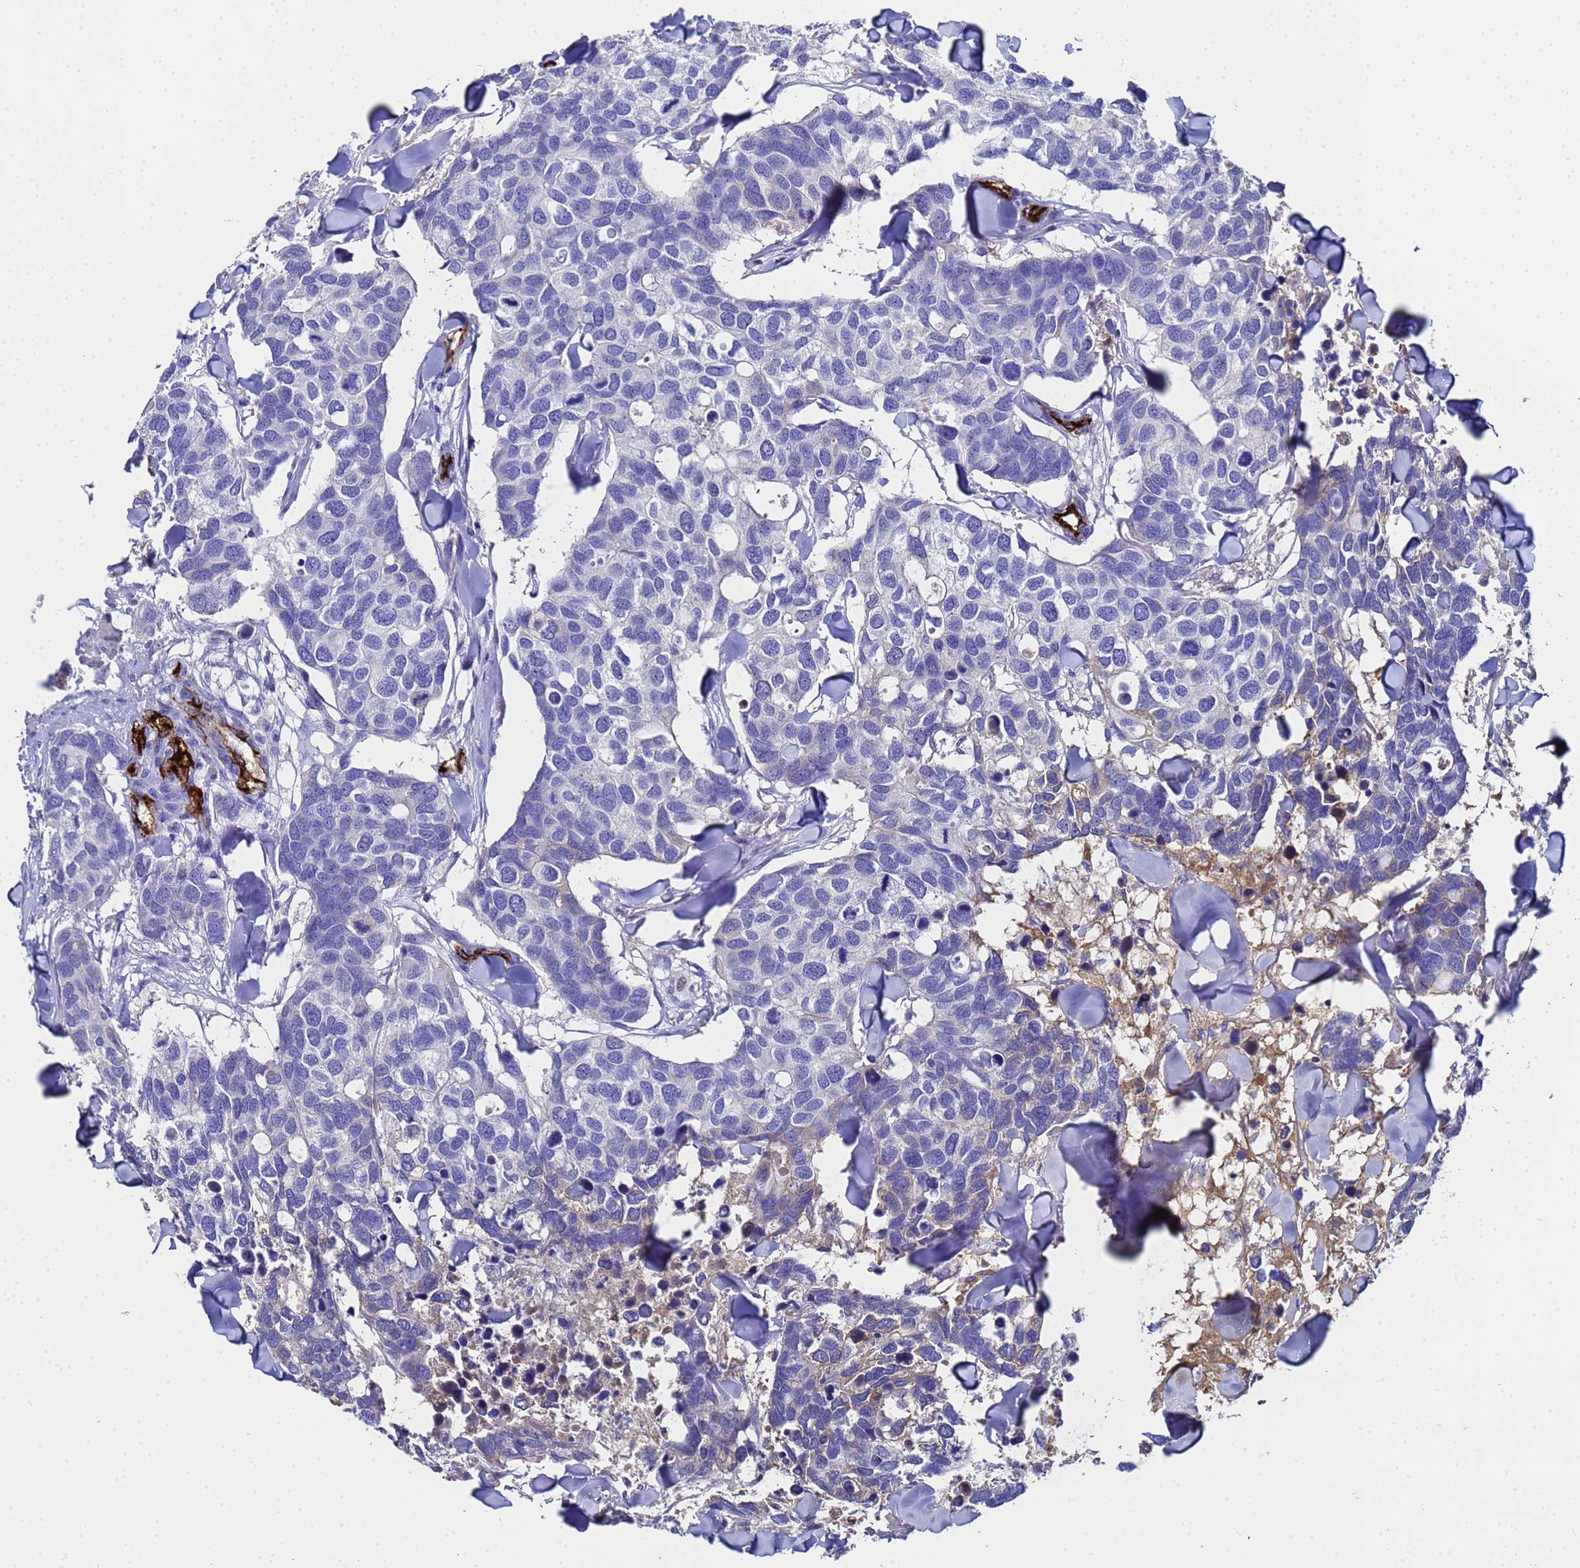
{"staining": {"intensity": "negative", "quantity": "none", "location": "none"}, "tissue": "breast cancer", "cell_type": "Tumor cells", "image_type": "cancer", "snomed": [{"axis": "morphology", "description": "Duct carcinoma"}, {"axis": "topography", "description": "Breast"}], "caption": "Protein analysis of breast infiltrating ductal carcinoma exhibits no significant positivity in tumor cells.", "gene": "ADIPOQ", "patient": {"sex": "female", "age": 83}}